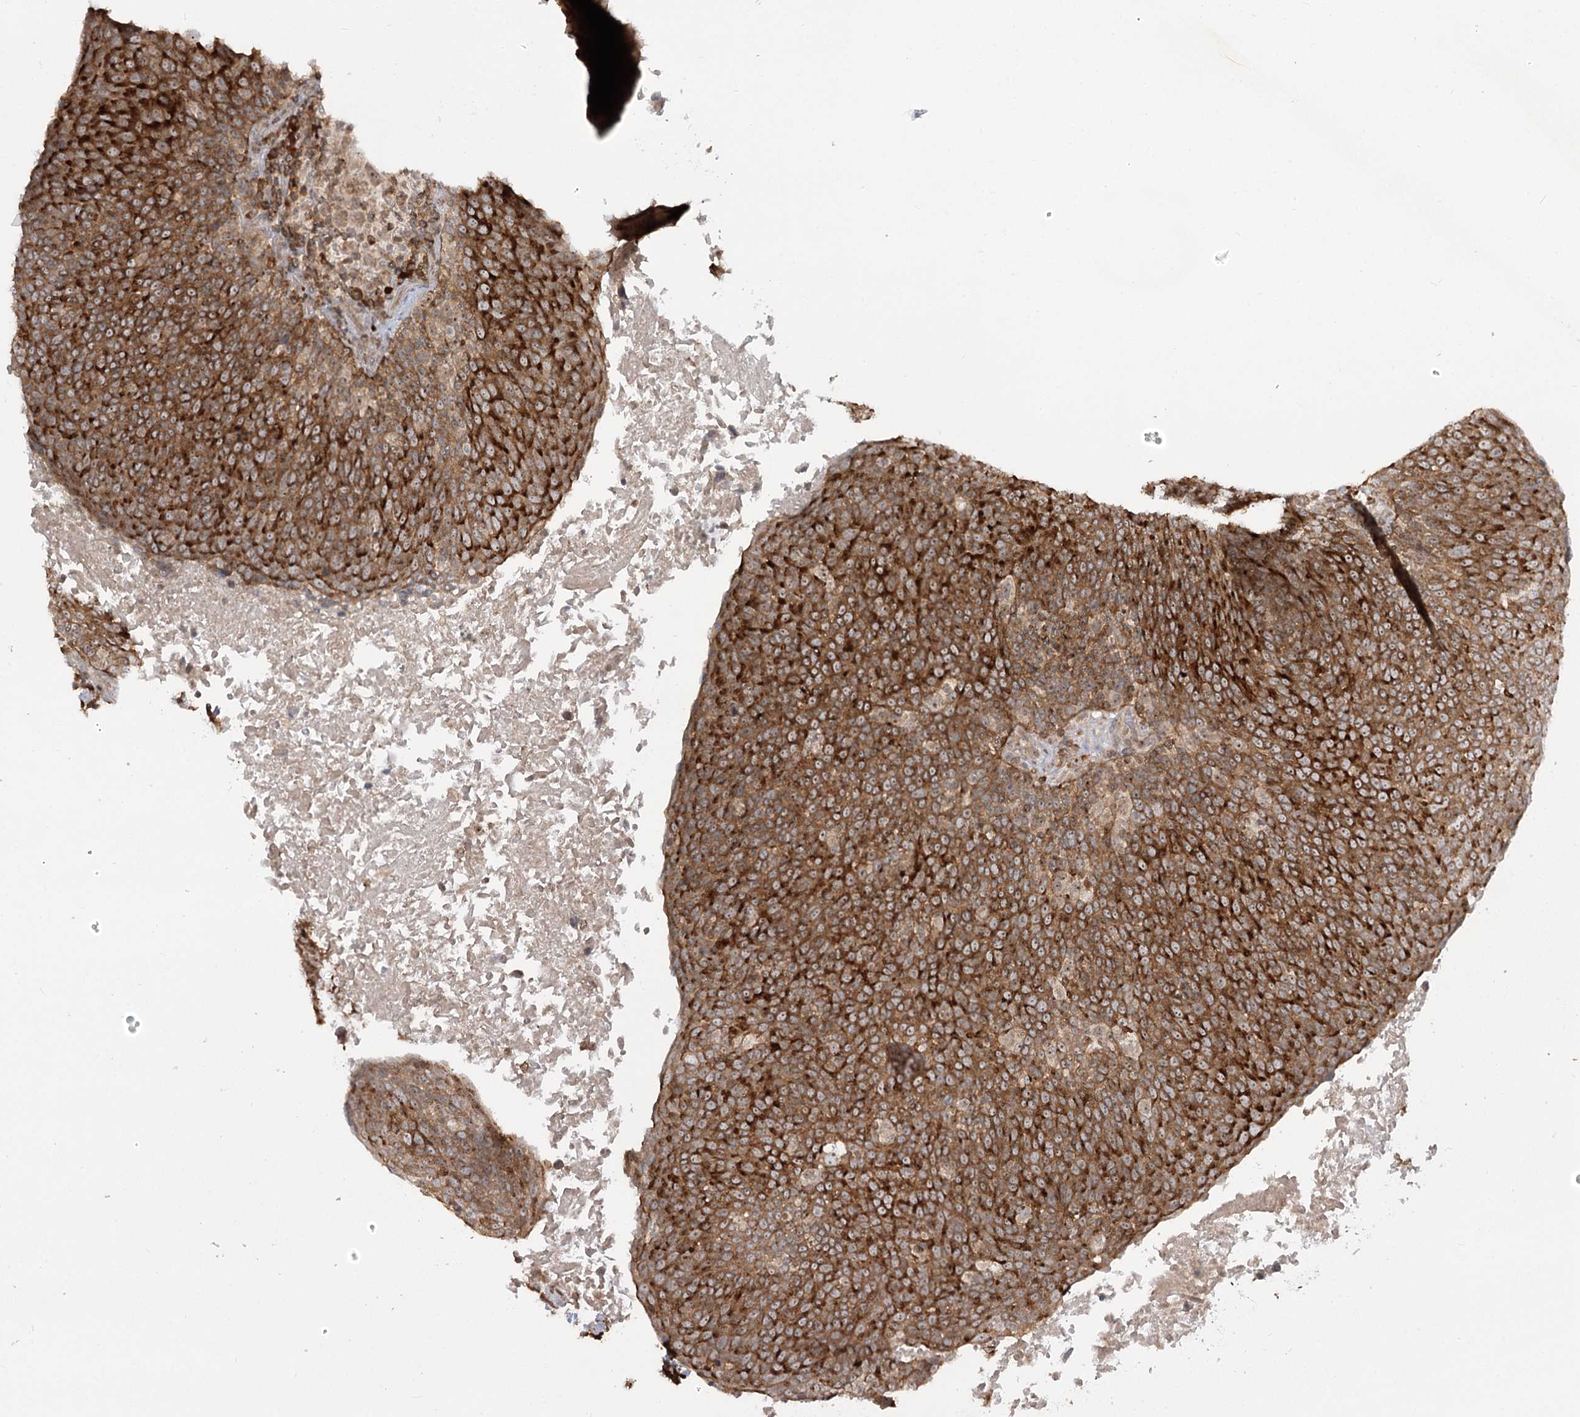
{"staining": {"intensity": "strong", "quantity": ">75%", "location": "cytoplasmic/membranous"}, "tissue": "head and neck cancer", "cell_type": "Tumor cells", "image_type": "cancer", "snomed": [{"axis": "morphology", "description": "Squamous cell carcinoma, NOS"}, {"axis": "morphology", "description": "Squamous cell carcinoma, metastatic, NOS"}, {"axis": "topography", "description": "Lymph node"}, {"axis": "topography", "description": "Head-Neck"}], "caption": "Immunohistochemistry (IHC) (DAB) staining of head and neck cancer (squamous cell carcinoma) reveals strong cytoplasmic/membranous protein expression in approximately >75% of tumor cells.", "gene": "SYTL1", "patient": {"sex": "male", "age": 62}}